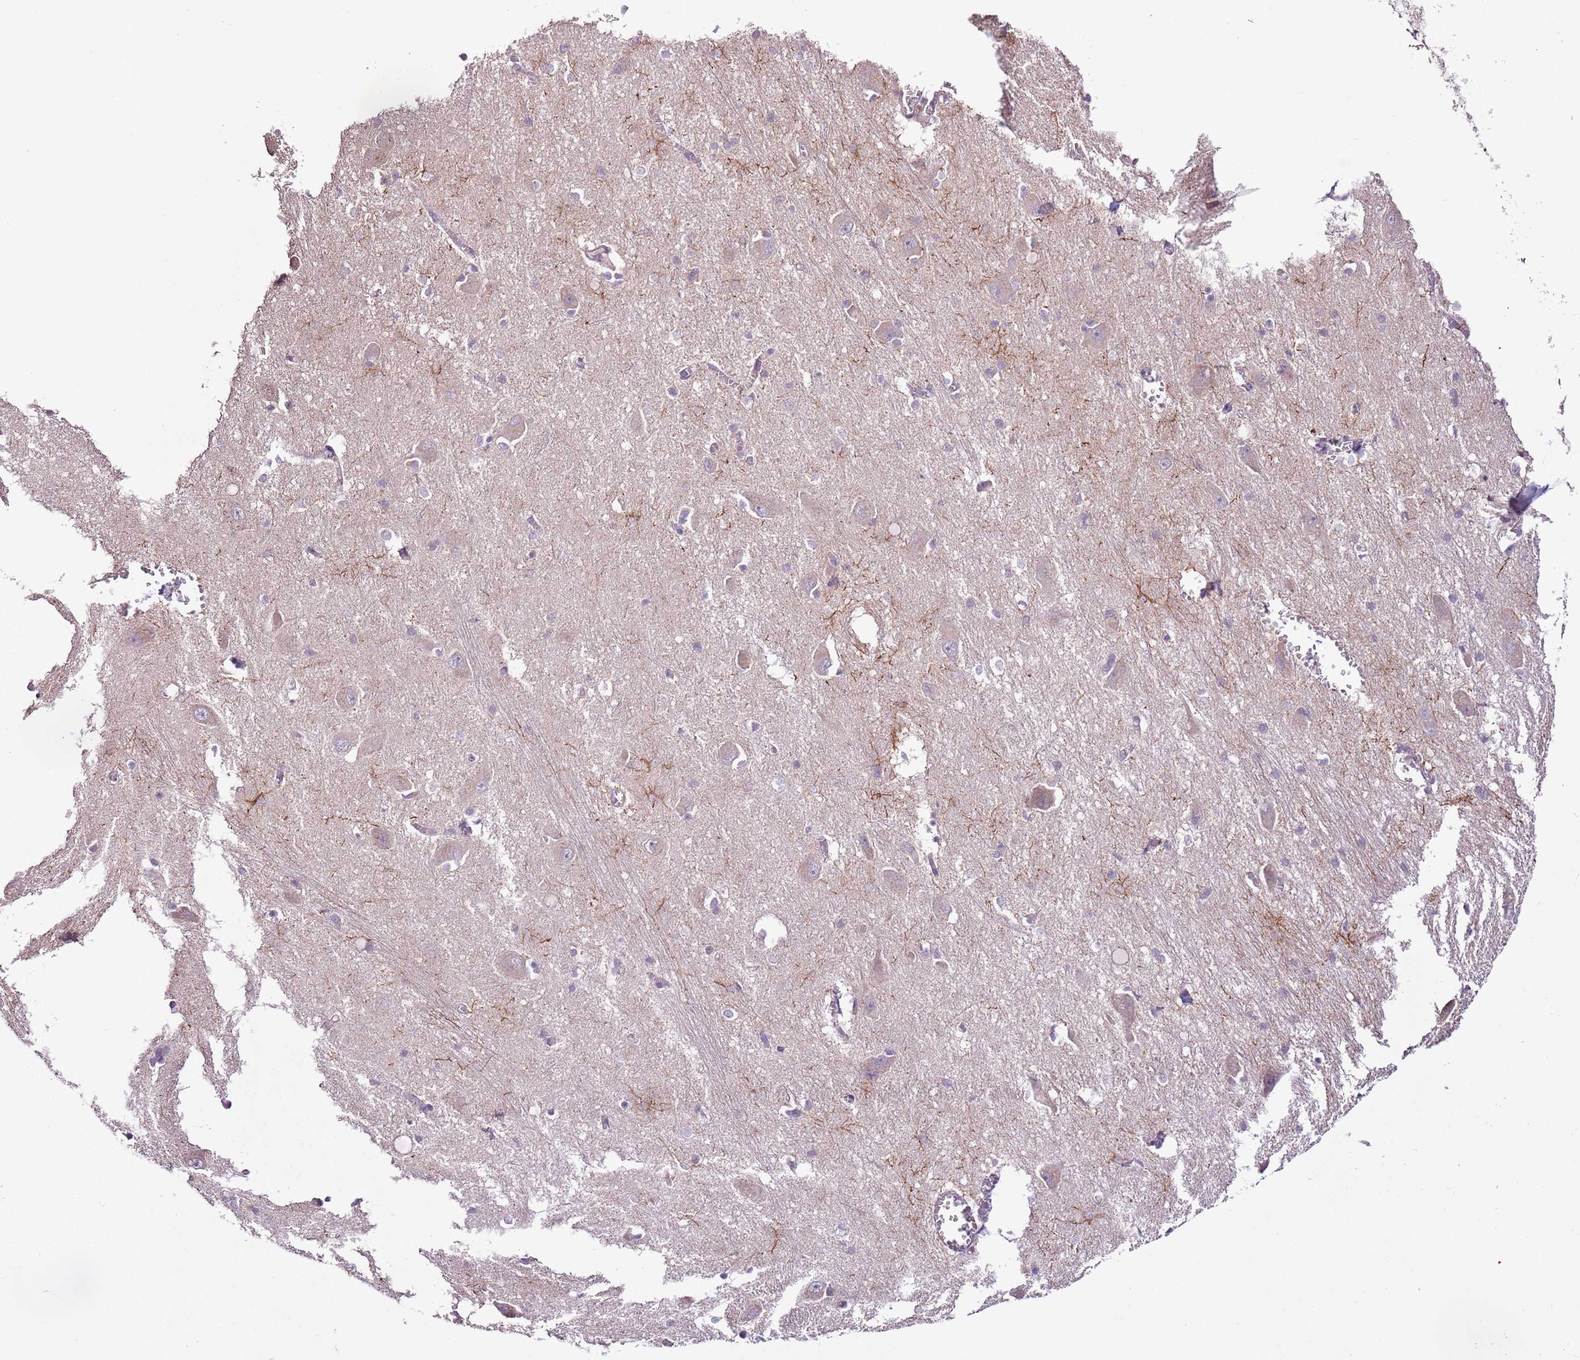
{"staining": {"intensity": "negative", "quantity": "none", "location": "none"}, "tissue": "caudate", "cell_type": "Glial cells", "image_type": "normal", "snomed": [{"axis": "morphology", "description": "Normal tissue, NOS"}, {"axis": "topography", "description": "Lateral ventricle wall"}], "caption": "An image of caudate stained for a protein shows no brown staining in glial cells. (IHC, brightfield microscopy, high magnification).", "gene": "CMKLR1", "patient": {"sex": "male", "age": 37}}